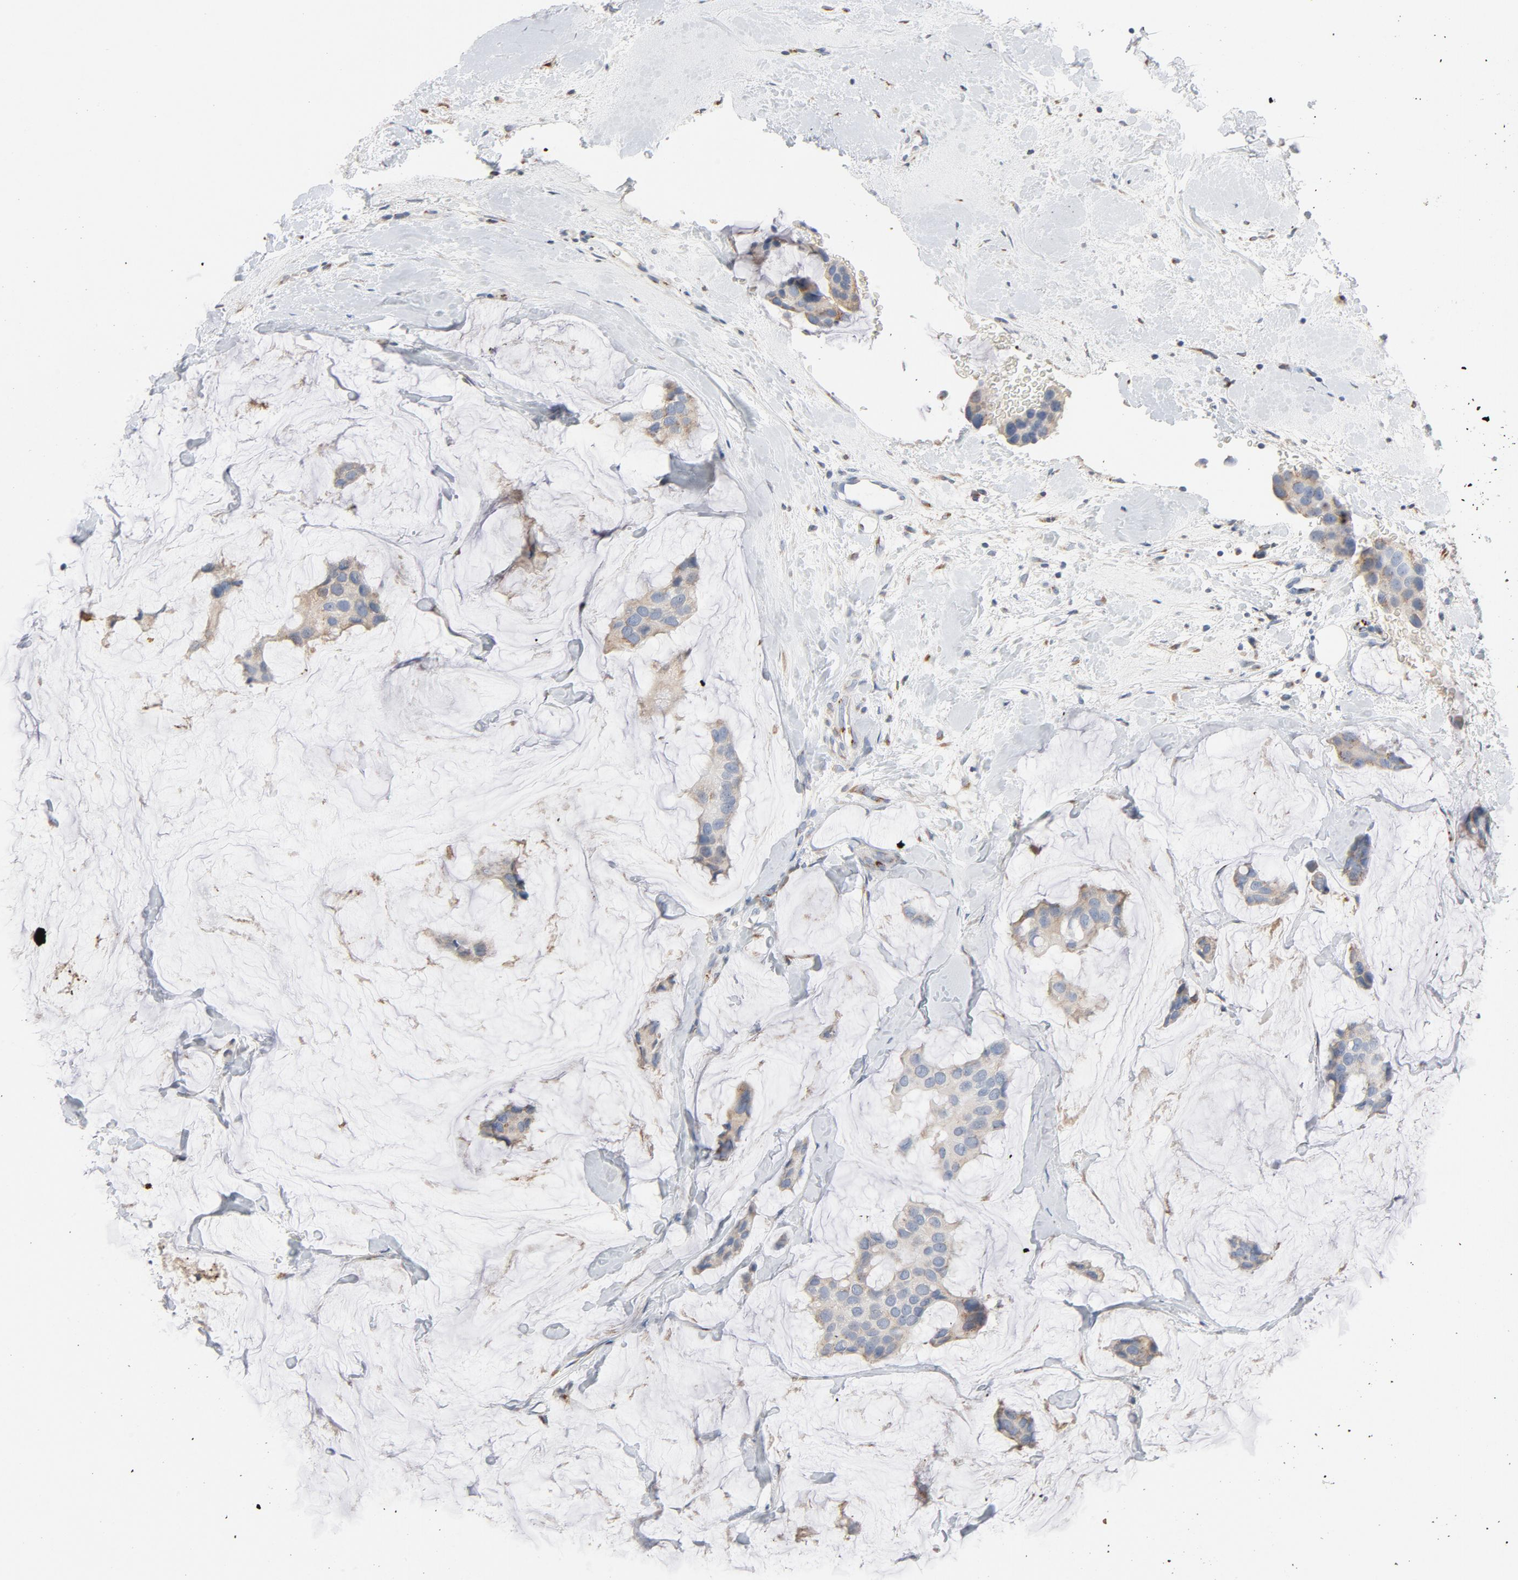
{"staining": {"intensity": "negative", "quantity": "none", "location": "none"}, "tissue": "breast cancer", "cell_type": "Tumor cells", "image_type": "cancer", "snomed": [{"axis": "morphology", "description": "Duct carcinoma"}, {"axis": "topography", "description": "Breast"}], "caption": "Immunohistochemistry (IHC) image of human breast cancer stained for a protein (brown), which displays no staining in tumor cells. (Brightfield microscopy of DAB immunohistochemistry (IHC) at high magnification).", "gene": "LMAN2", "patient": {"sex": "female", "age": 51}}